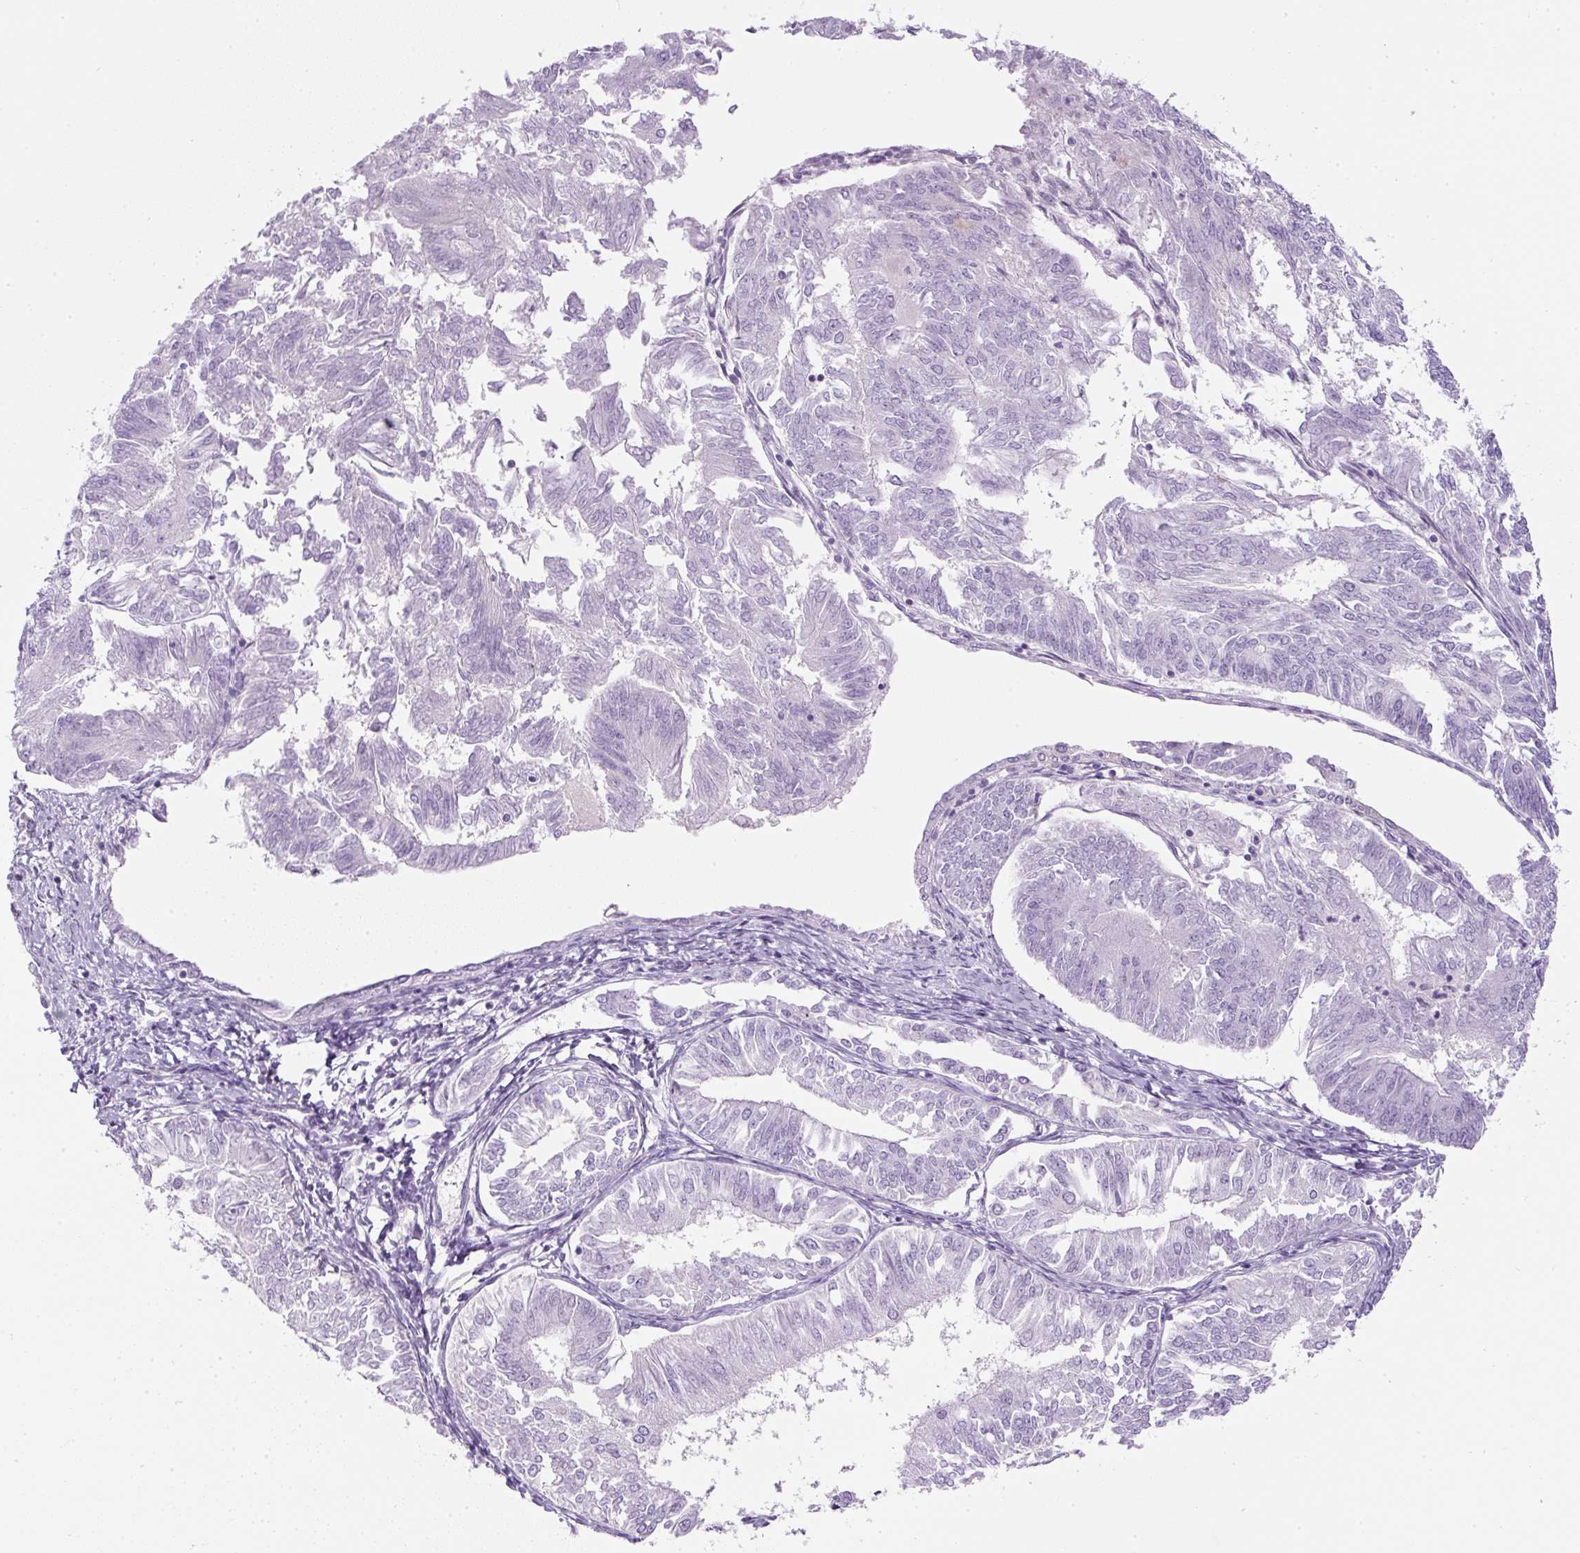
{"staining": {"intensity": "negative", "quantity": "none", "location": "none"}, "tissue": "endometrial cancer", "cell_type": "Tumor cells", "image_type": "cancer", "snomed": [{"axis": "morphology", "description": "Adenocarcinoma, NOS"}, {"axis": "topography", "description": "Endometrium"}], "caption": "High magnification brightfield microscopy of endometrial cancer stained with DAB (brown) and counterstained with hematoxylin (blue): tumor cells show no significant expression.", "gene": "FGFBP3", "patient": {"sex": "female", "age": 58}}